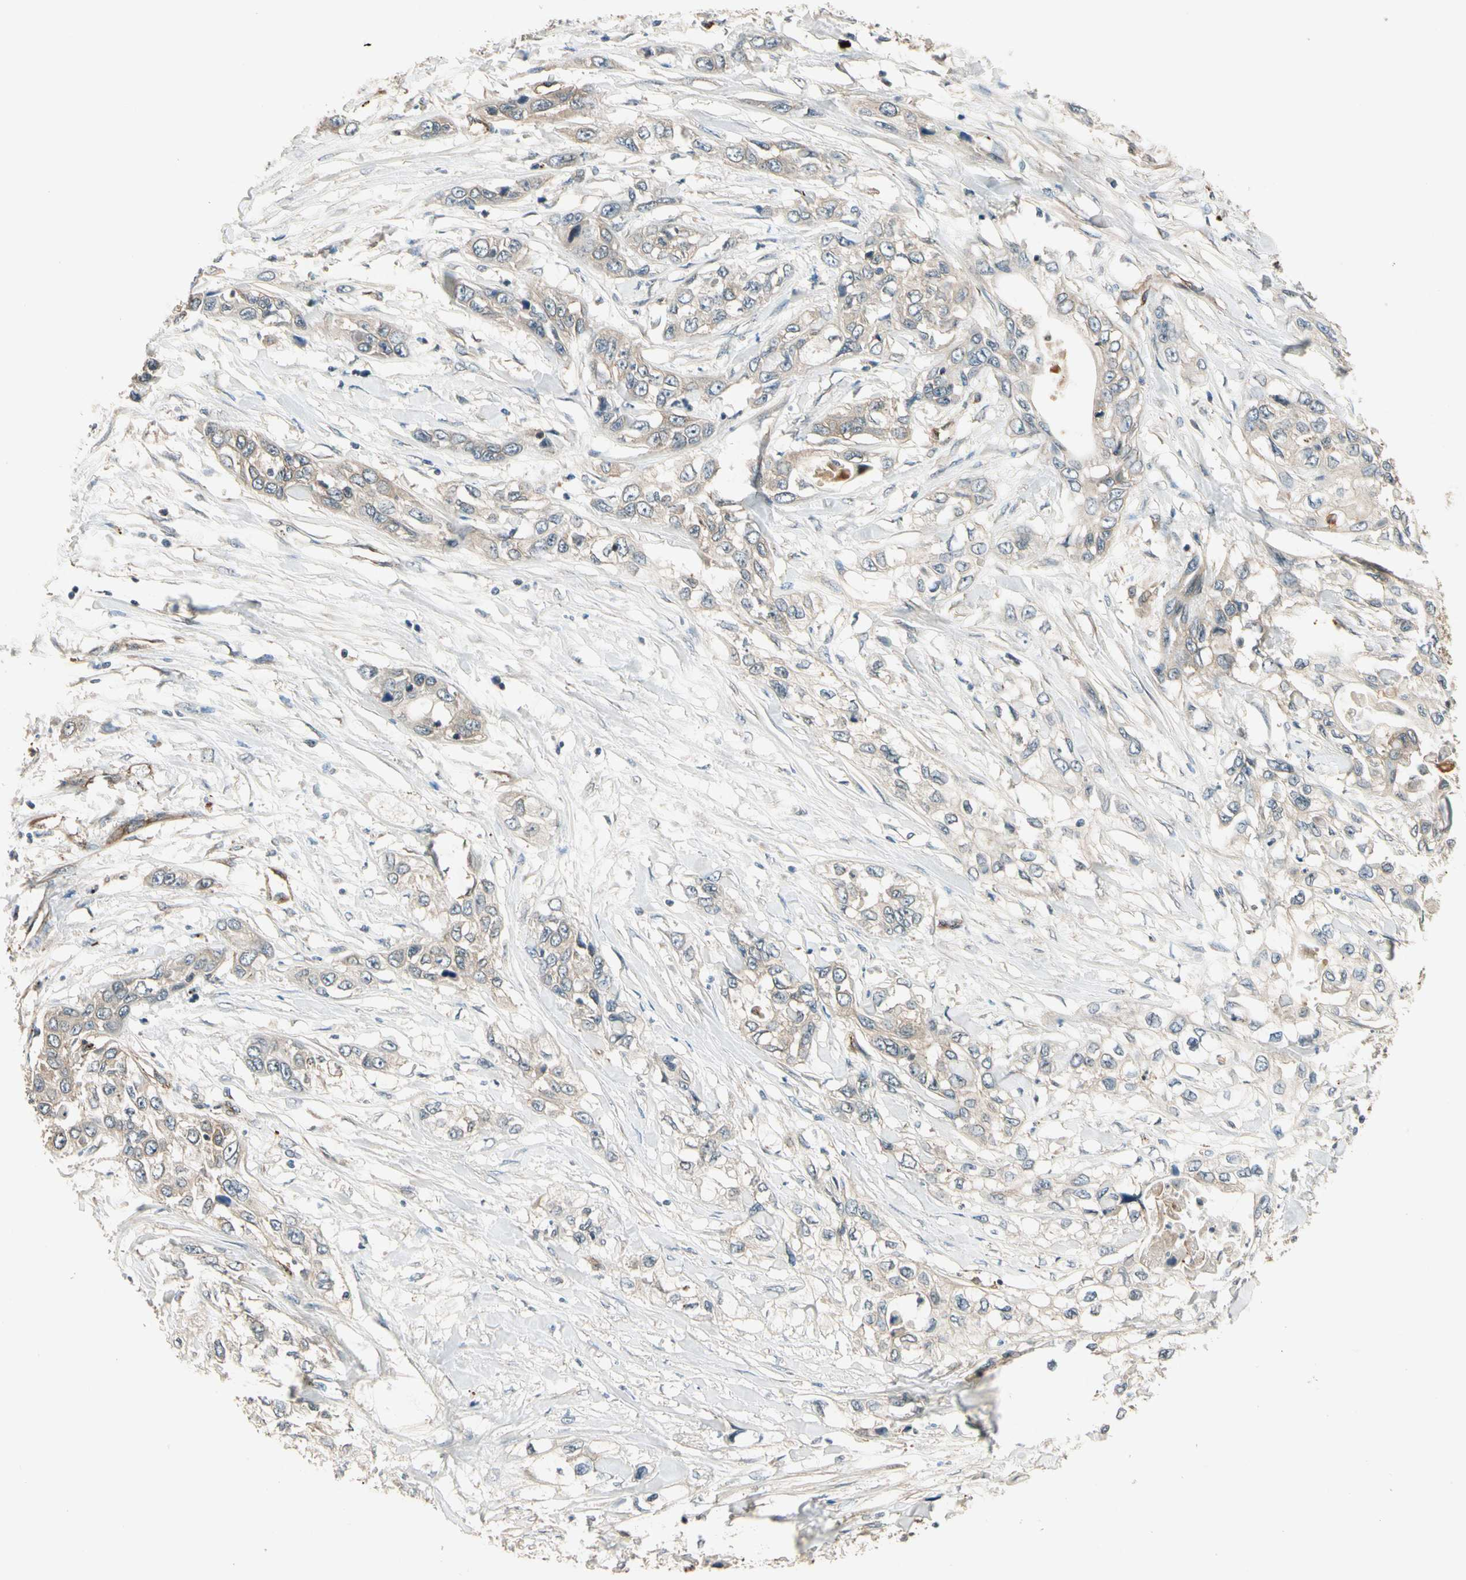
{"staining": {"intensity": "weak", "quantity": ">75%", "location": "cytoplasmic/membranous"}, "tissue": "pancreatic cancer", "cell_type": "Tumor cells", "image_type": "cancer", "snomed": [{"axis": "morphology", "description": "Adenocarcinoma, NOS"}, {"axis": "topography", "description": "Pancreas"}], "caption": "High-power microscopy captured an IHC photomicrograph of pancreatic cancer, revealing weak cytoplasmic/membranous expression in about >75% of tumor cells. The staining was performed using DAB to visualize the protein expression in brown, while the nuclei were stained in blue with hematoxylin (Magnification: 20x).", "gene": "ROCK2", "patient": {"sex": "female", "age": 70}}